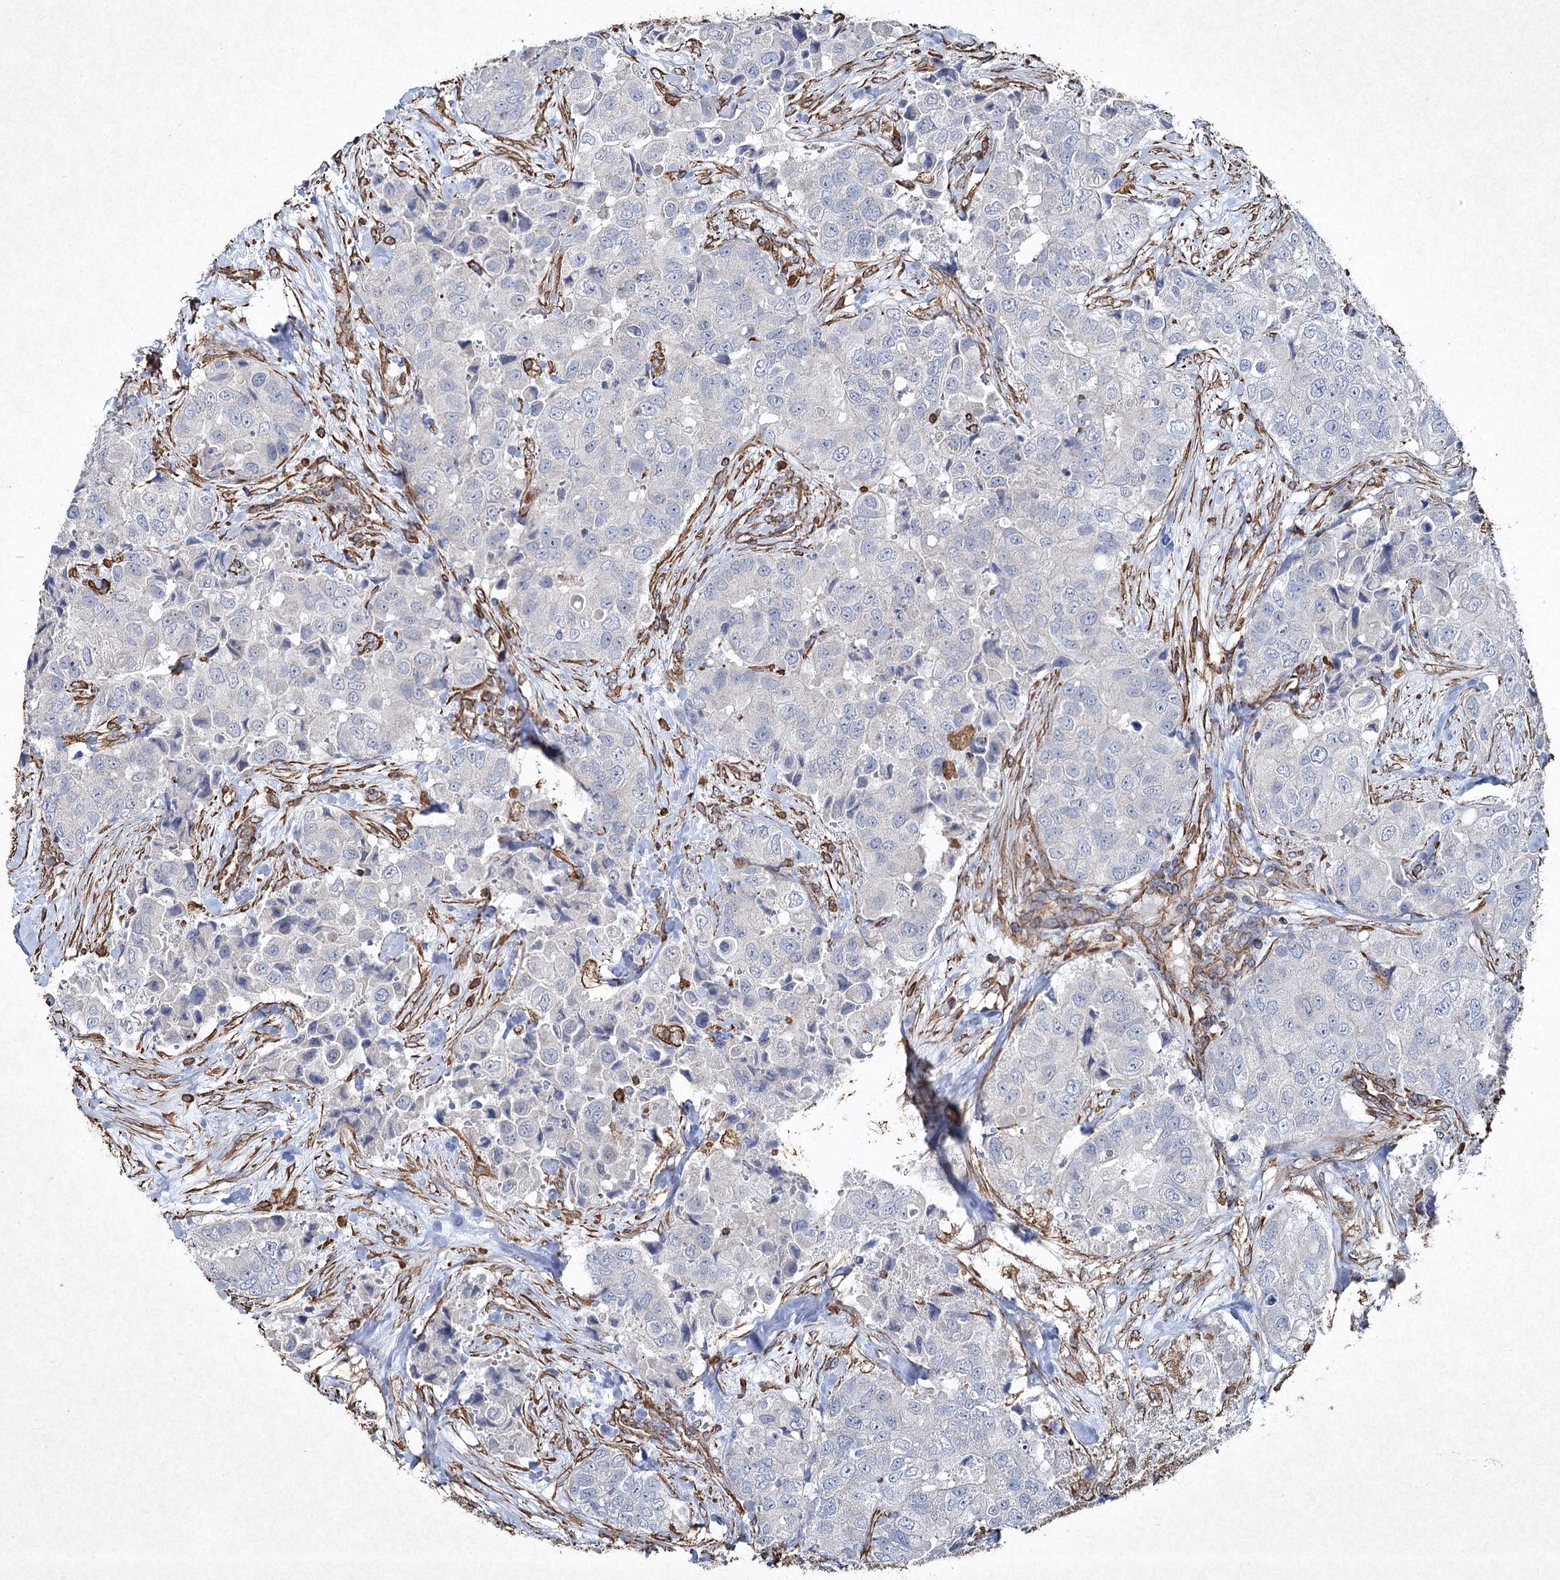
{"staining": {"intensity": "negative", "quantity": "none", "location": "none"}, "tissue": "breast cancer", "cell_type": "Tumor cells", "image_type": "cancer", "snomed": [{"axis": "morphology", "description": "Duct carcinoma"}, {"axis": "topography", "description": "Breast"}], "caption": "A high-resolution photomicrograph shows IHC staining of breast invasive ductal carcinoma, which shows no significant positivity in tumor cells. The staining was performed using DAB to visualize the protein expression in brown, while the nuclei were stained in blue with hematoxylin (Magnification: 20x).", "gene": "CLEC4M", "patient": {"sex": "female", "age": 62}}